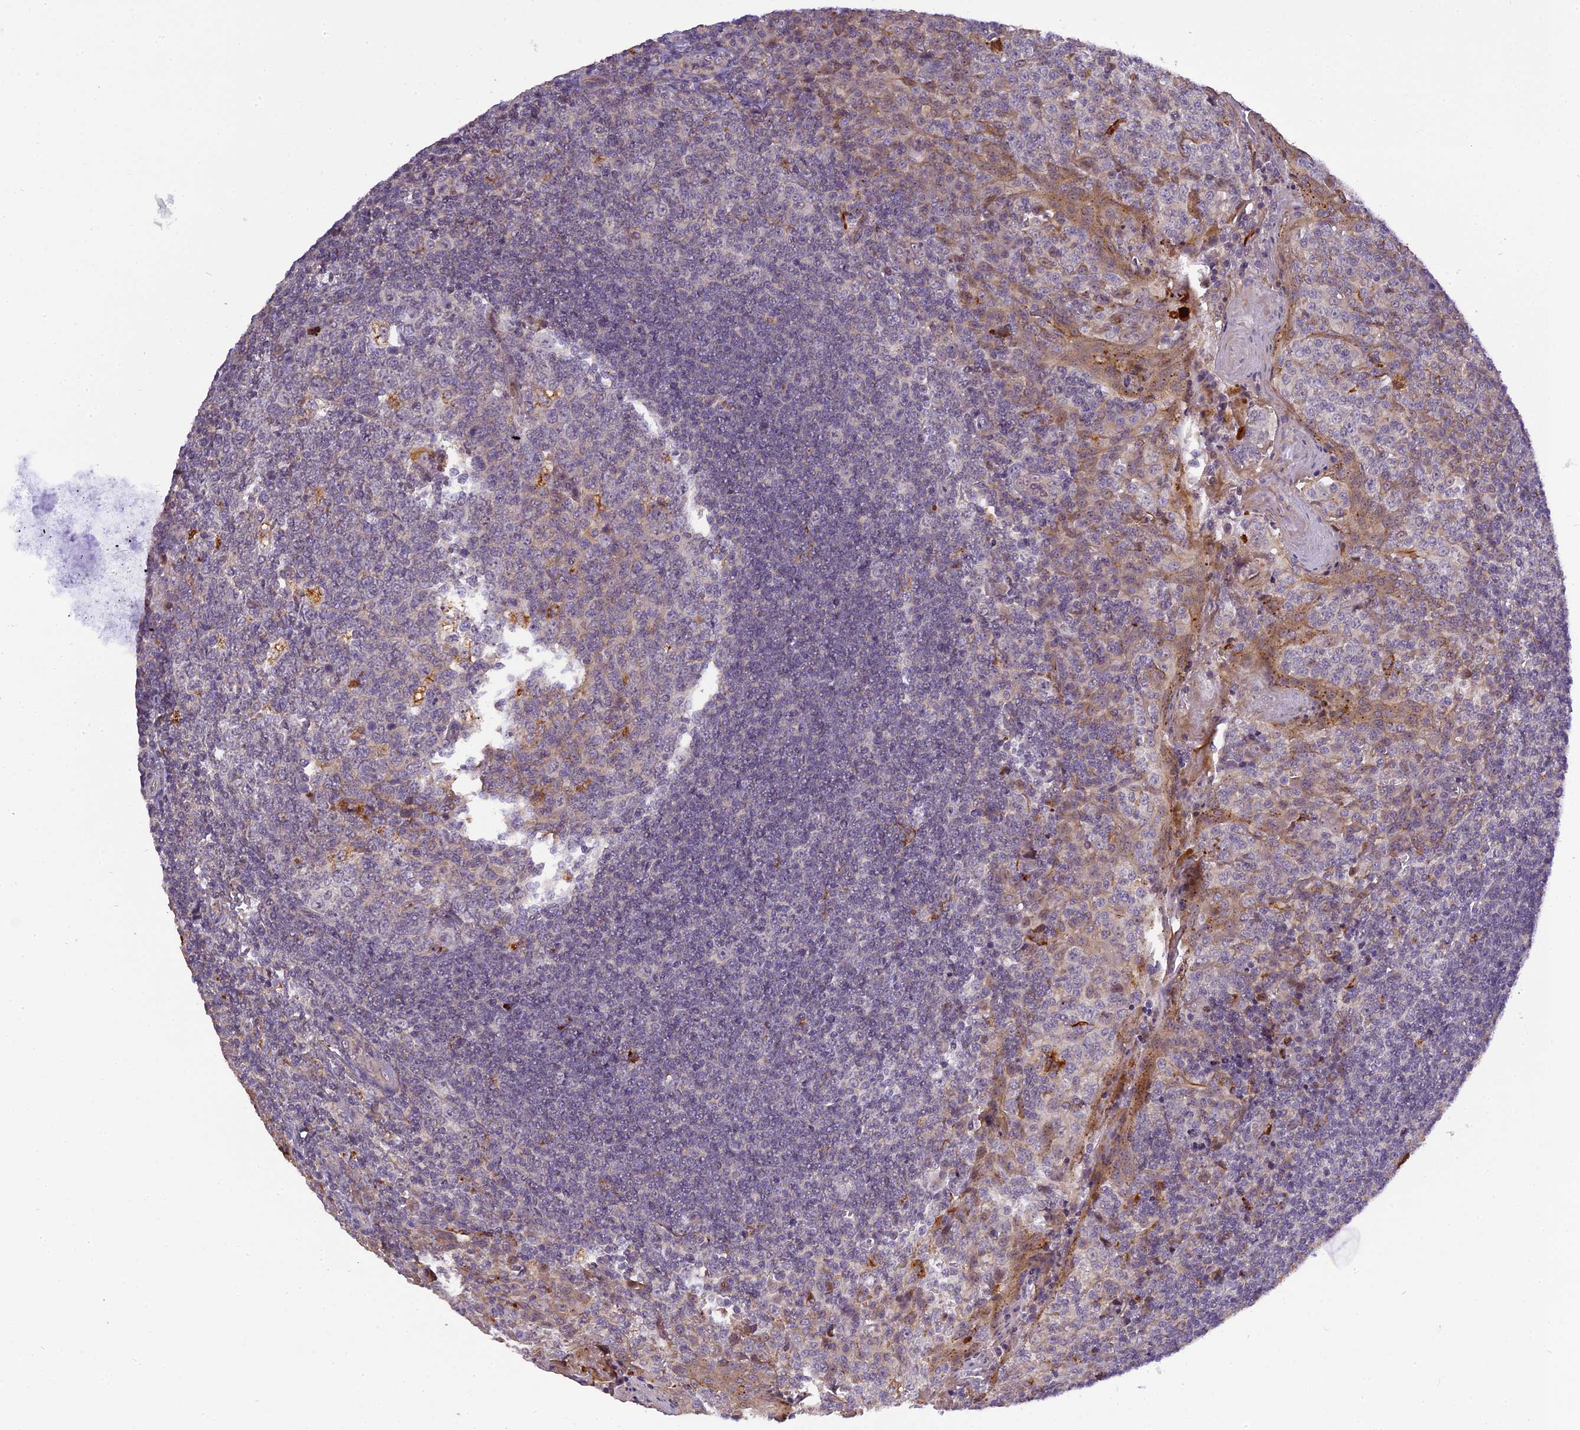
{"staining": {"intensity": "moderate", "quantity": "<25%", "location": "cytoplasmic/membranous"}, "tissue": "tonsil", "cell_type": "Germinal center cells", "image_type": "normal", "snomed": [{"axis": "morphology", "description": "Normal tissue, NOS"}, {"axis": "topography", "description": "Tonsil"}], "caption": "IHC staining of unremarkable tonsil, which demonstrates low levels of moderate cytoplasmic/membranous expression in approximately <25% of germinal center cells indicating moderate cytoplasmic/membranous protein positivity. The staining was performed using DAB (3,3'-diaminobenzidine) (brown) for protein detection and nuclei were counterstained in hematoxylin (blue).", "gene": "FNIP2", "patient": {"sex": "male", "age": 27}}